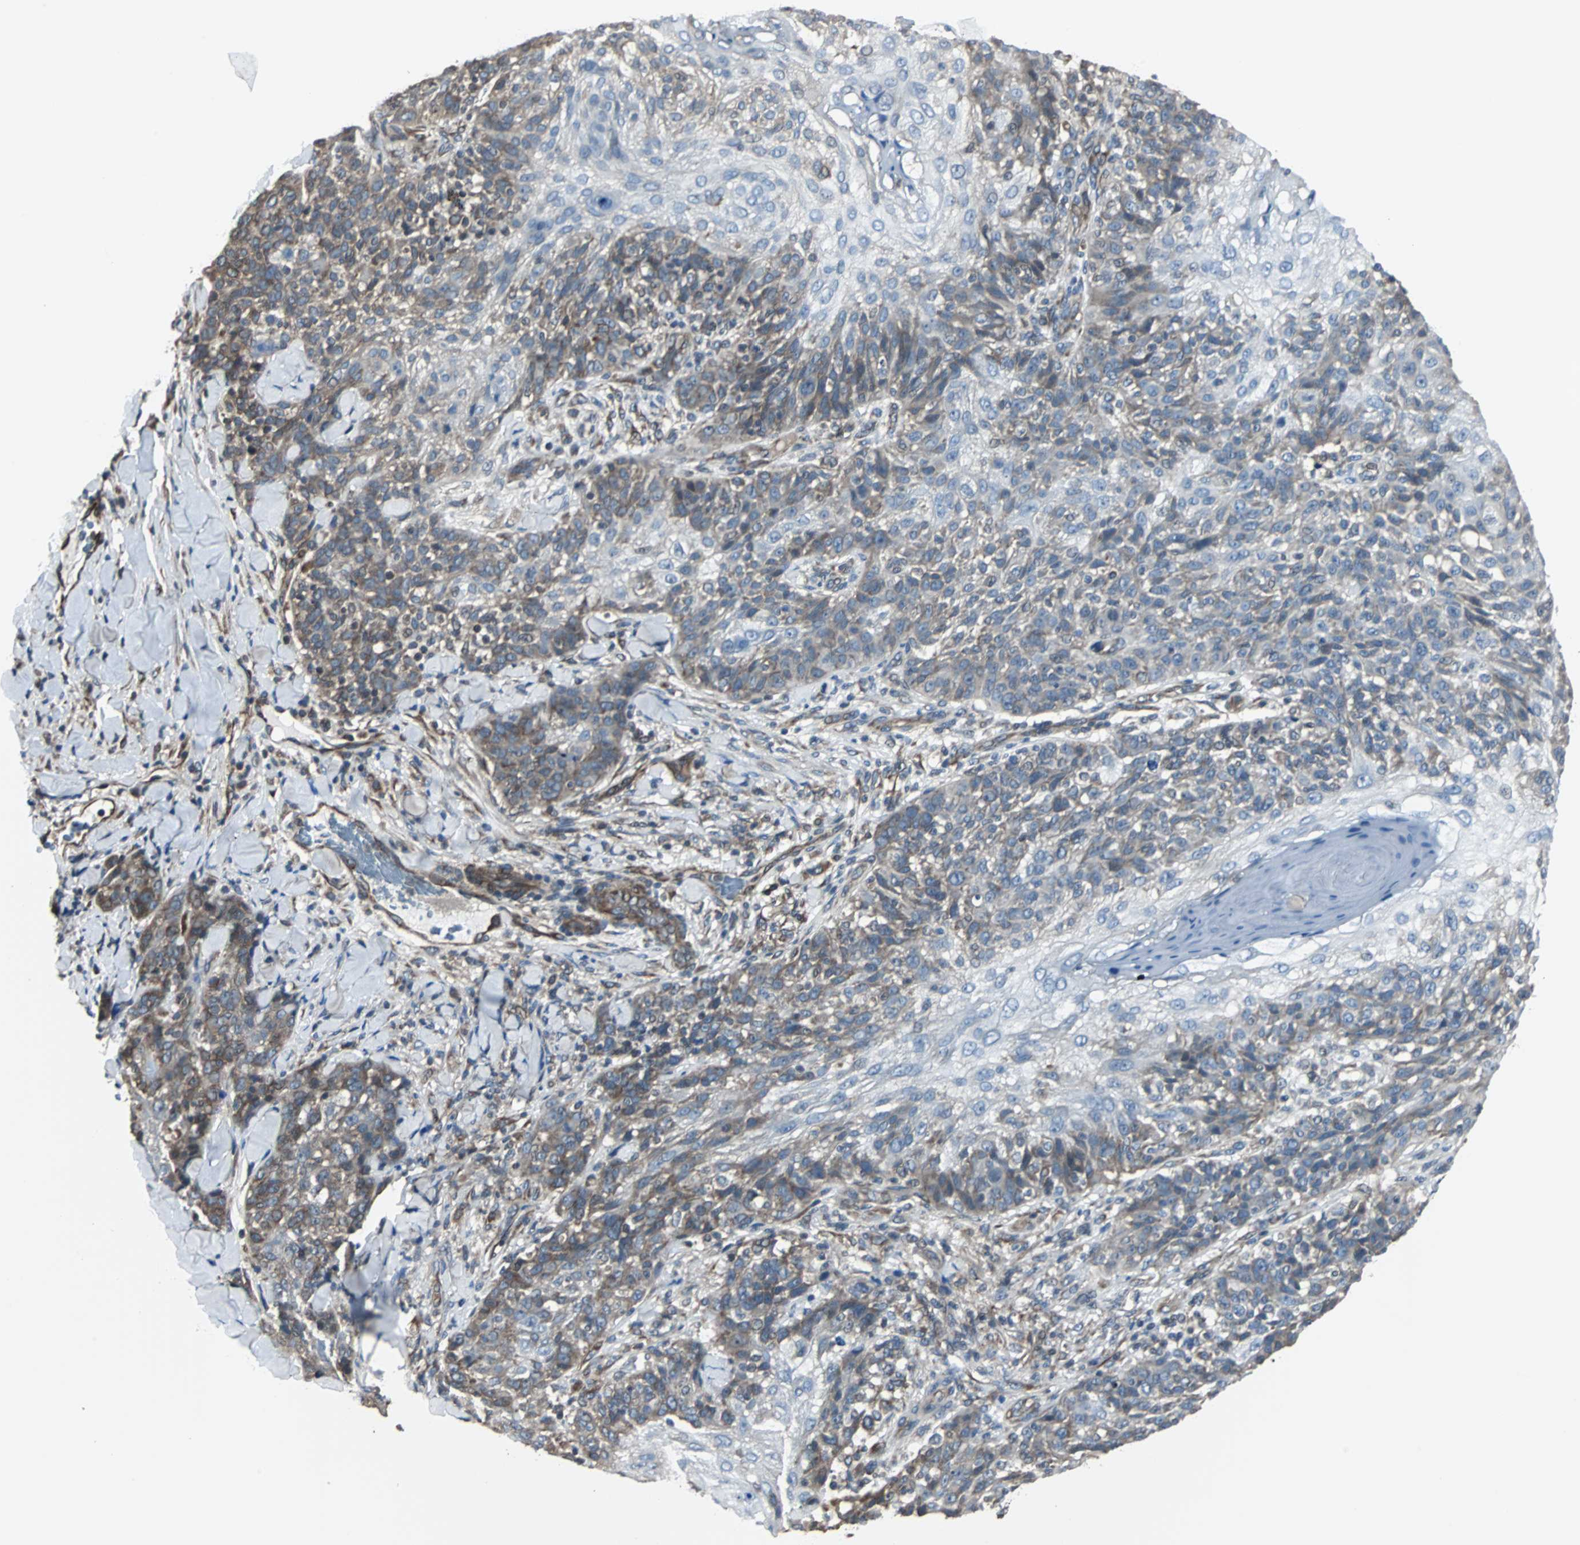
{"staining": {"intensity": "weak", "quantity": "25%-75%", "location": "cytoplasmic/membranous"}, "tissue": "skin cancer", "cell_type": "Tumor cells", "image_type": "cancer", "snomed": [{"axis": "morphology", "description": "Normal tissue, NOS"}, {"axis": "morphology", "description": "Squamous cell carcinoma, NOS"}, {"axis": "topography", "description": "Skin"}], "caption": "This is a histology image of IHC staining of skin cancer, which shows weak expression in the cytoplasmic/membranous of tumor cells.", "gene": "CHP1", "patient": {"sex": "female", "age": 83}}